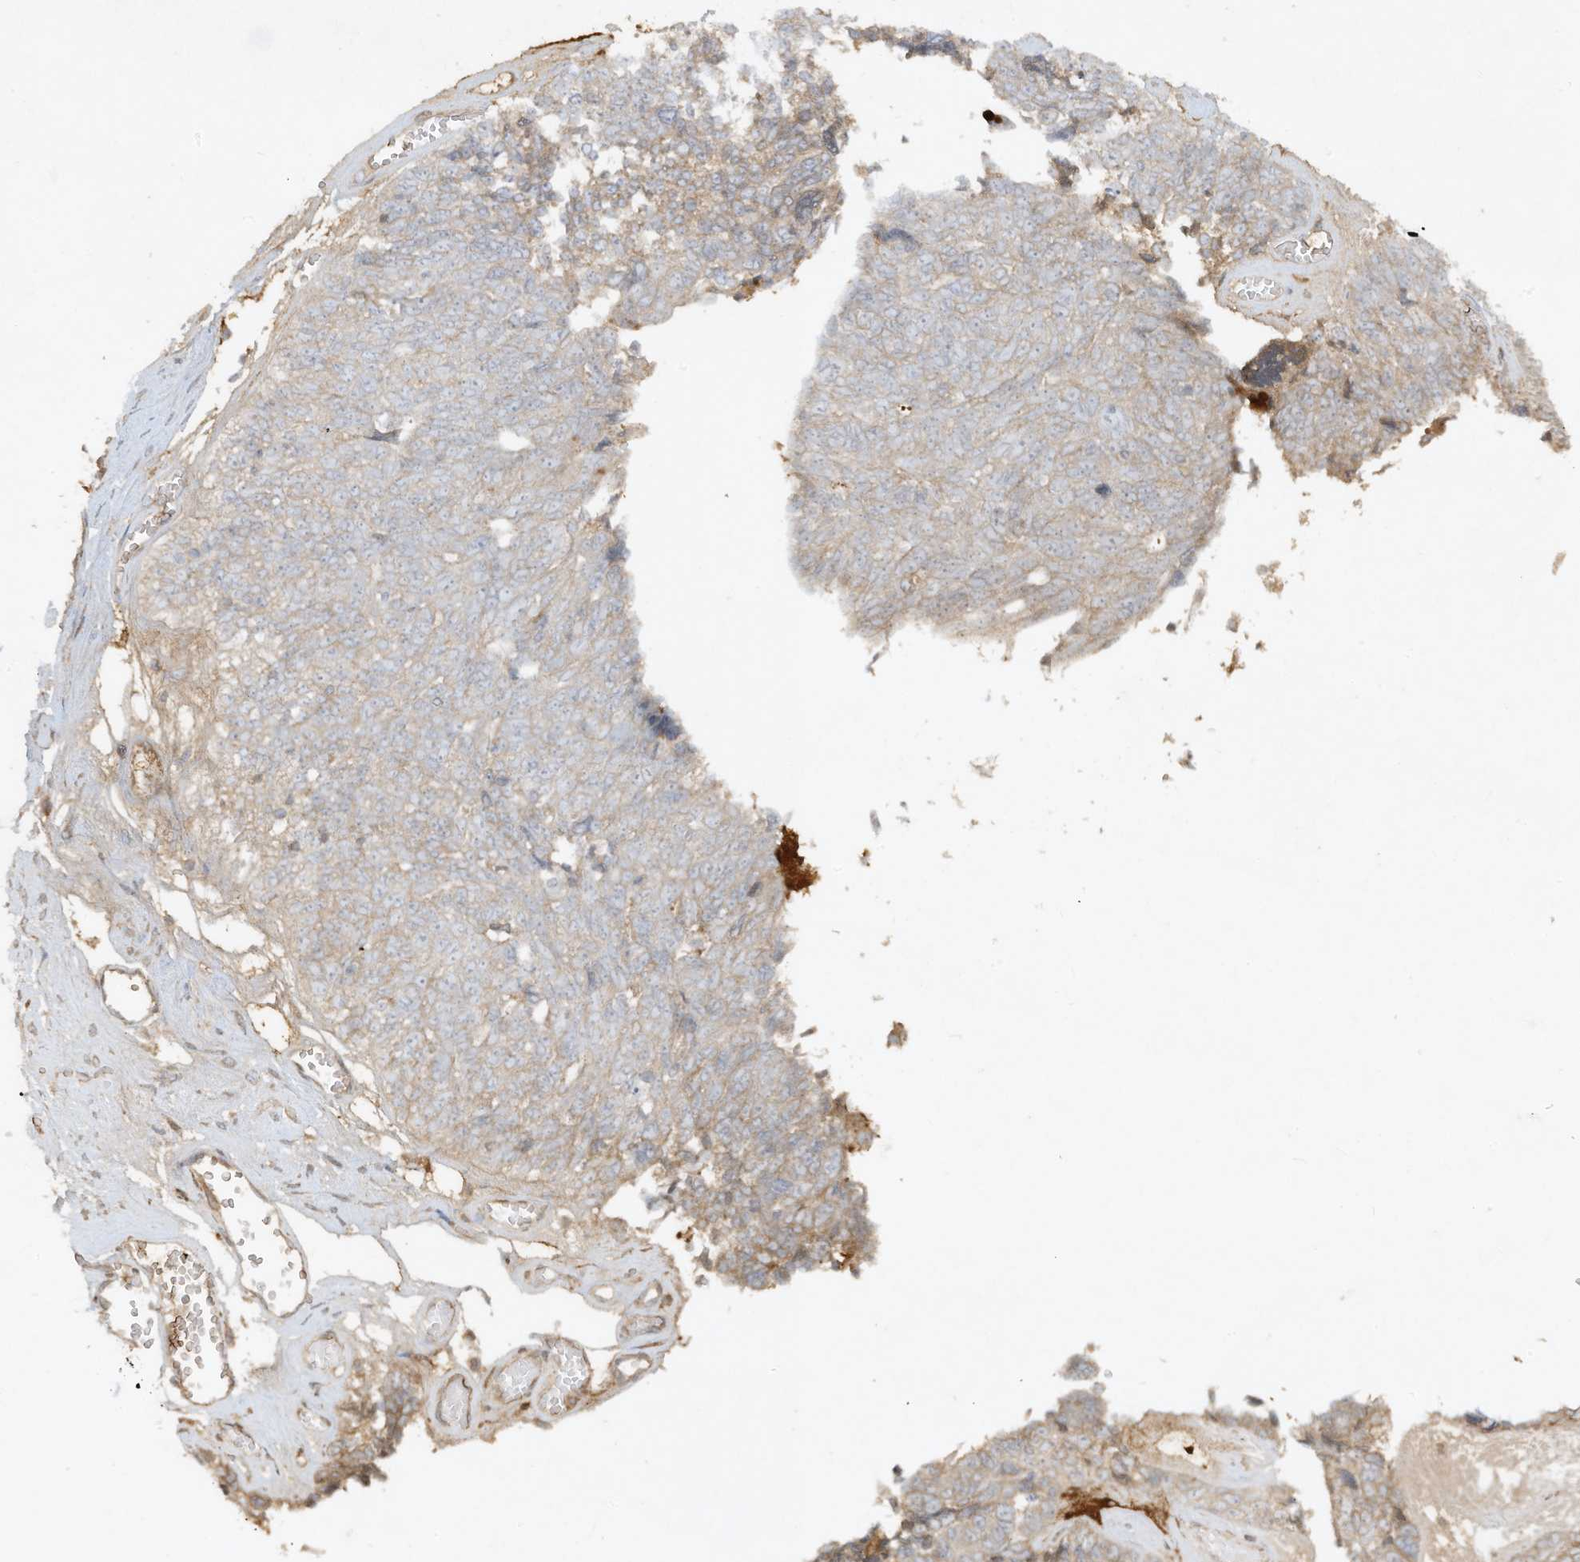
{"staining": {"intensity": "weak", "quantity": "<25%", "location": "cytoplasmic/membranous"}, "tissue": "ovarian cancer", "cell_type": "Tumor cells", "image_type": "cancer", "snomed": [{"axis": "morphology", "description": "Cystadenocarcinoma, serous, NOS"}, {"axis": "topography", "description": "Ovary"}], "caption": "IHC micrograph of neoplastic tissue: ovarian cancer (serous cystadenocarcinoma) stained with DAB (3,3'-diaminobenzidine) demonstrates no significant protein positivity in tumor cells.", "gene": "FETUB", "patient": {"sex": "female", "age": 79}}